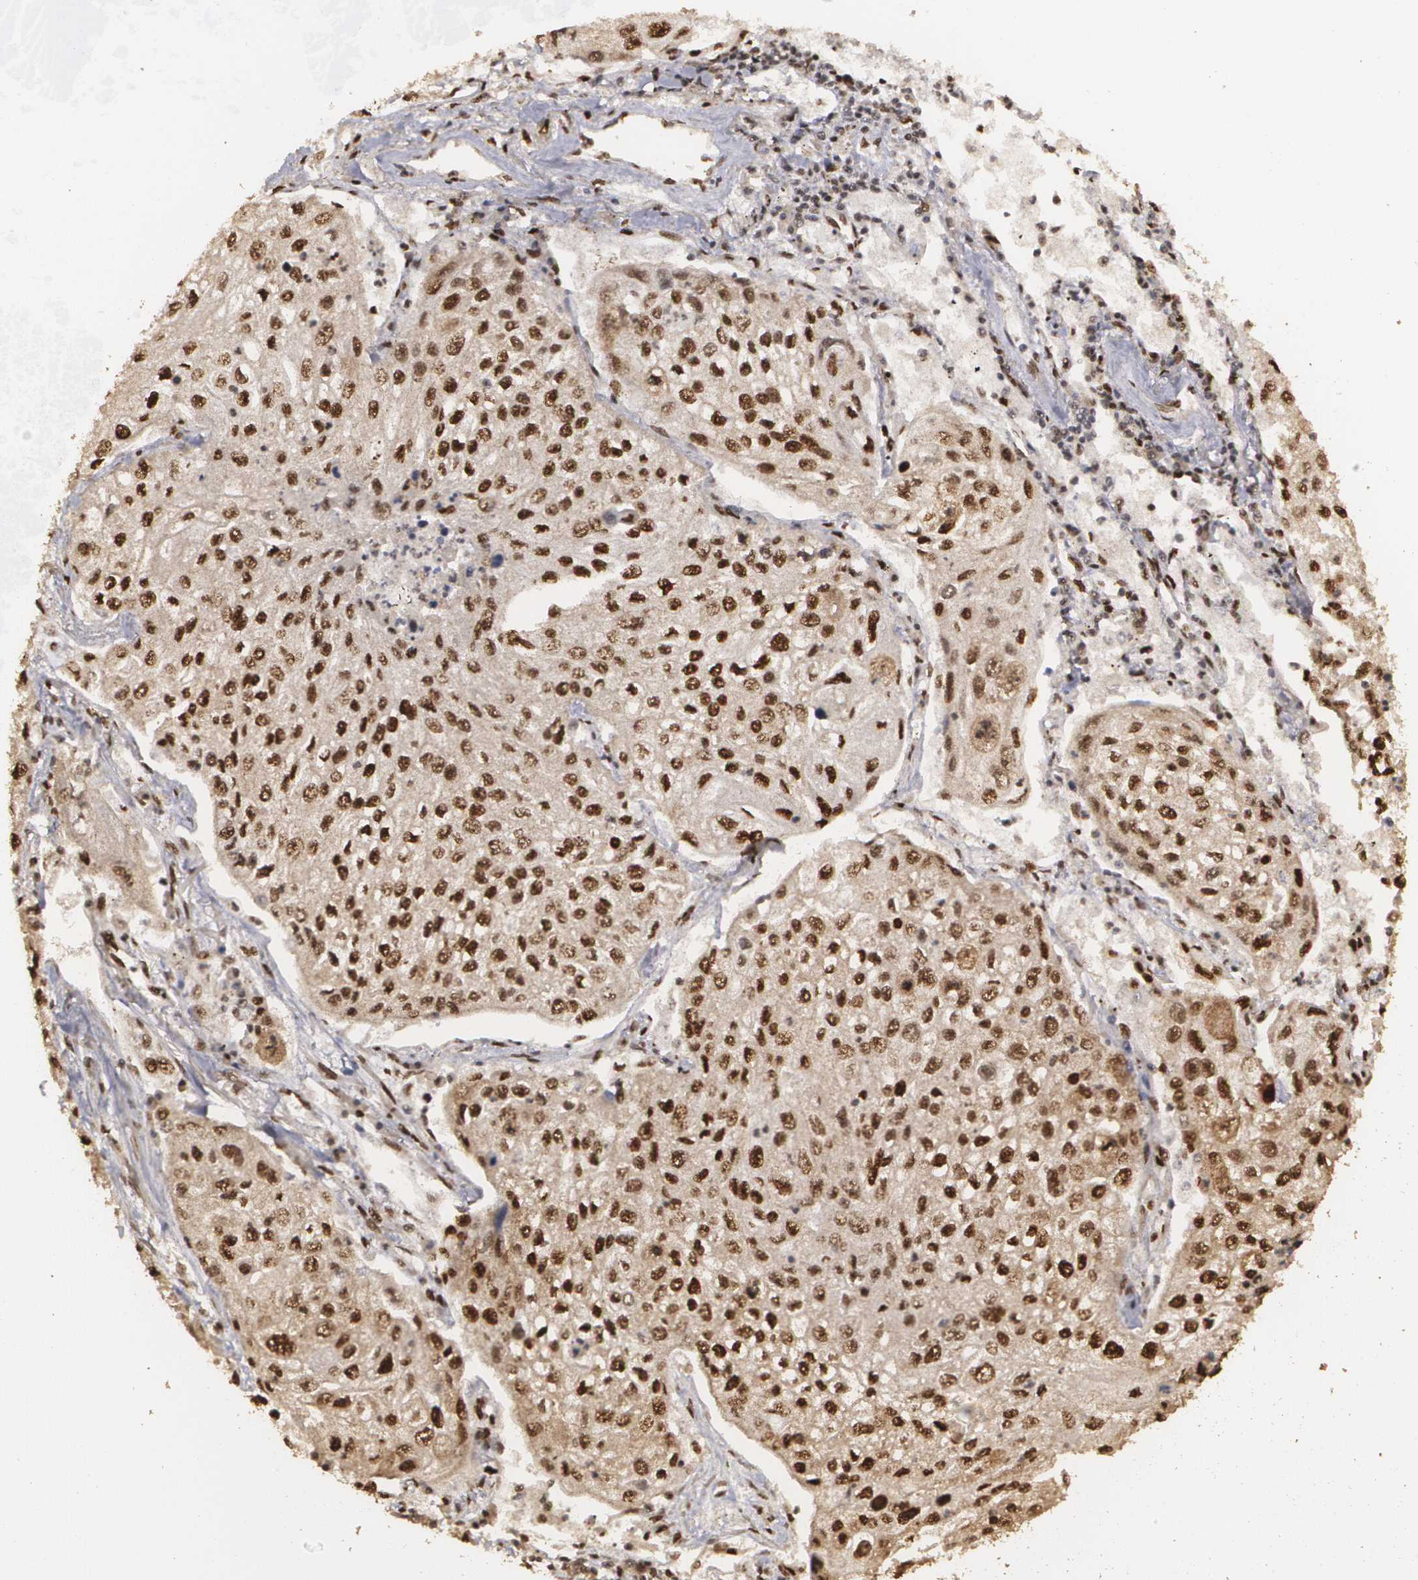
{"staining": {"intensity": "strong", "quantity": ">75%", "location": "cytoplasmic/membranous,nuclear"}, "tissue": "lung cancer", "cell_type": "Tumor cells", "image_type": "cancer", "snomed": [{"axis": "morphology", "description": "Squamous cell carcinoma, NOS"}, {"axis": "topography", "description": "Lung"}], "caption": "This micrograph exhibits IHC staining of human lung cancer, with high strong cytoplasmic/membranous and nuclear positivity in about >75% of tumor cells.", "gene": "RCOR1", "patient": {"sex": "male", "age": 75}}